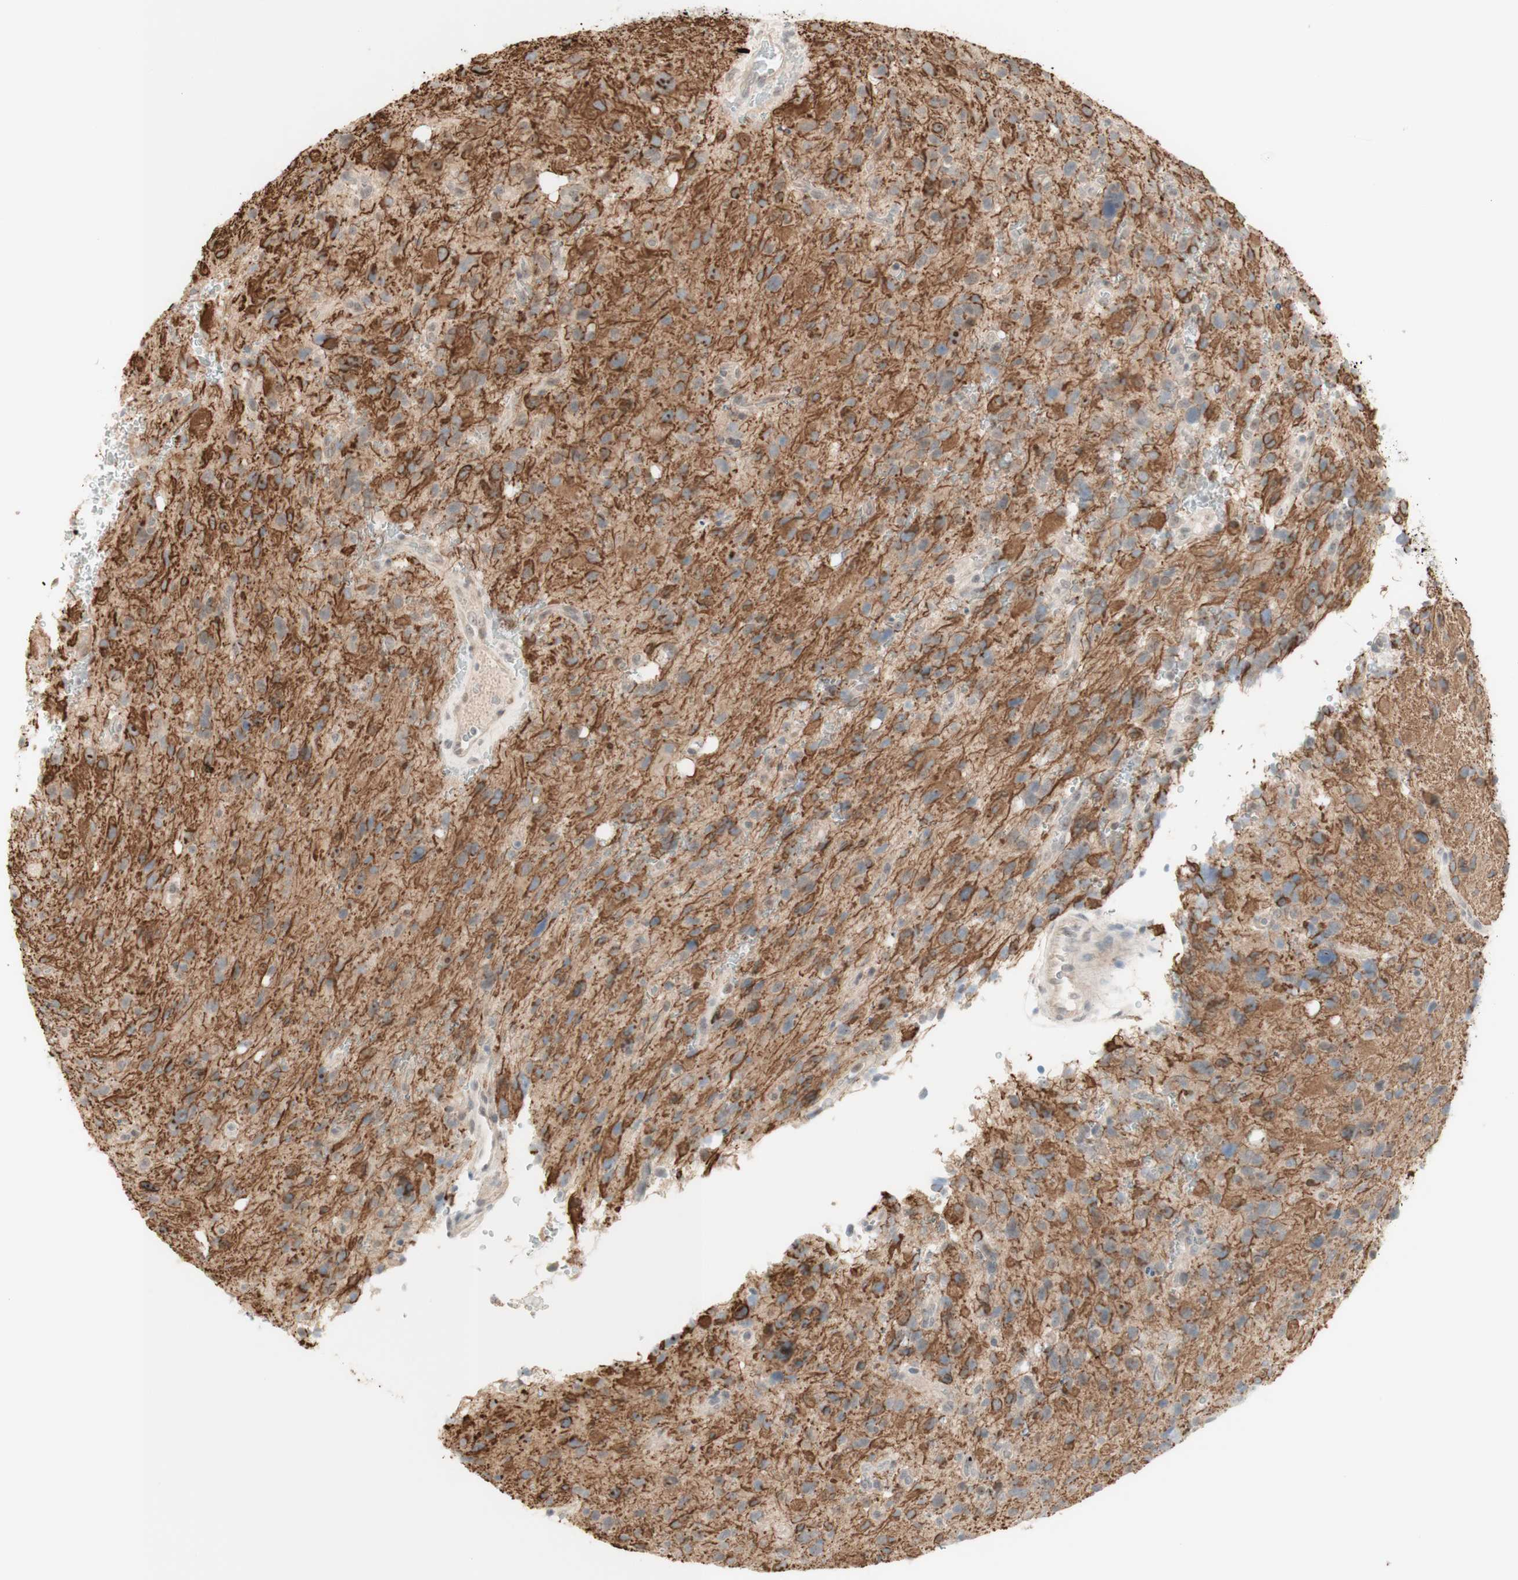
{"staining": {"intensity": "negative", "quantity": "none", "location": "none"}, "tissue": "glioma", "cell_type": "Tumor cells", "image_type": "cancer", "snomed": [{"axis": "morphology", "description": "Glioma, malignant, High grade"}, {"axis": "topography", "description": "Brain"}], "caption": "Immunohistochemistry photomicrograph of neoplastic tissue: human malignant high-grade glioma stained with DAB reveals no significant protein expression in tumor cells. Brightfield microscopy of IHC stained with DAB (3,3'-diaminobenzidine) (brown) and hematoxylin (blue), captured at high magnification.", "gene": "PLCD4", "patient": {"sex": "male", "age": 48}}